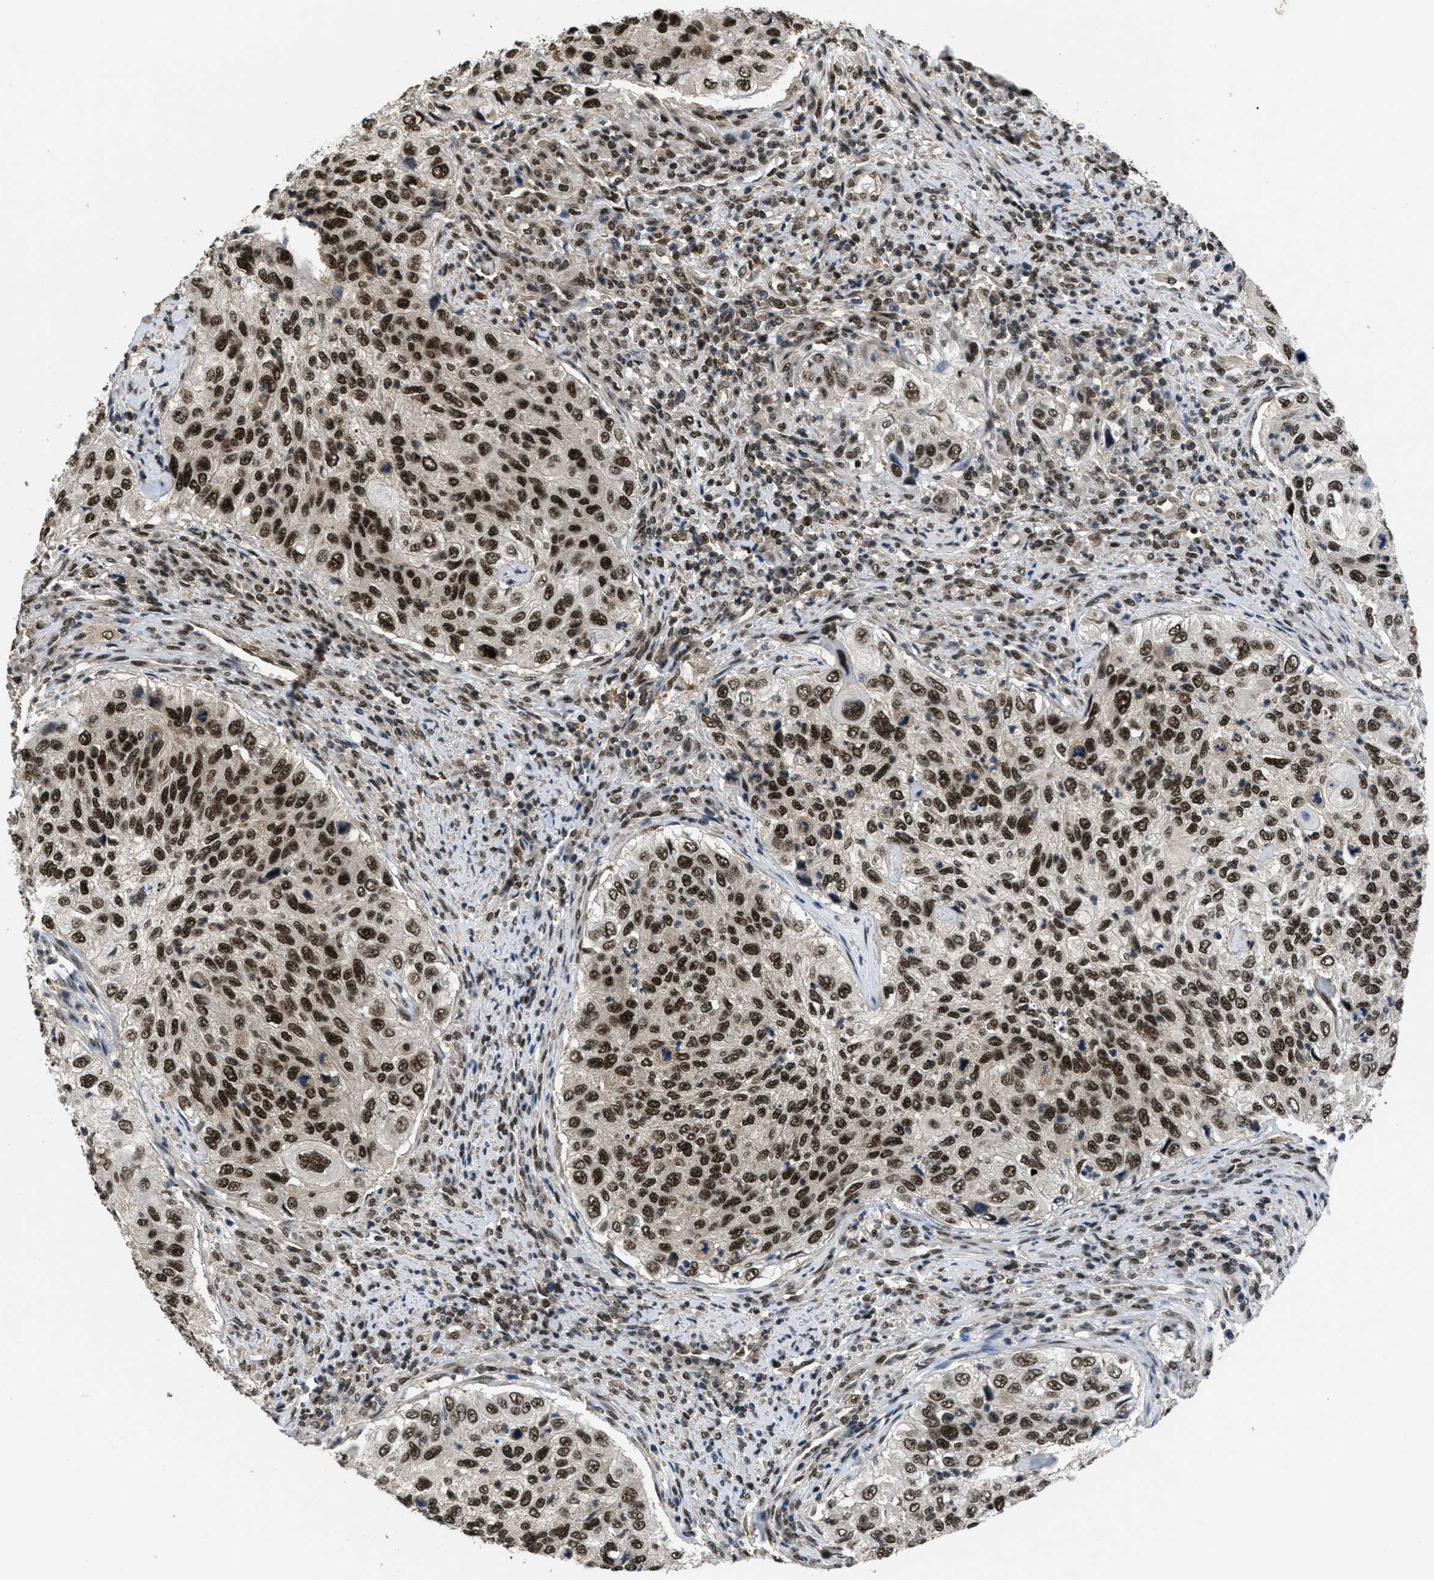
{"staining": {"intensity": "strong", "quantity": ">75%", "location": "nuclear"}, "tissue": "urothelial cancer", "cell_type": "Tumor cells", "image_type": "cancer", "snomed": [{"axis": "morphology", "description": "Urothelial carcinoma, High grade"}, {"axis": "topography", "description": "Urinary bladder"}], "caption": "High-grade urothelial carcinoma was stained to show a protein in brown. There is high levels of strong nuclear positivity in approximately >75% of tumor cells.", "gene": "CUL4B", "patient": {"sex": "female", "age": 60}}